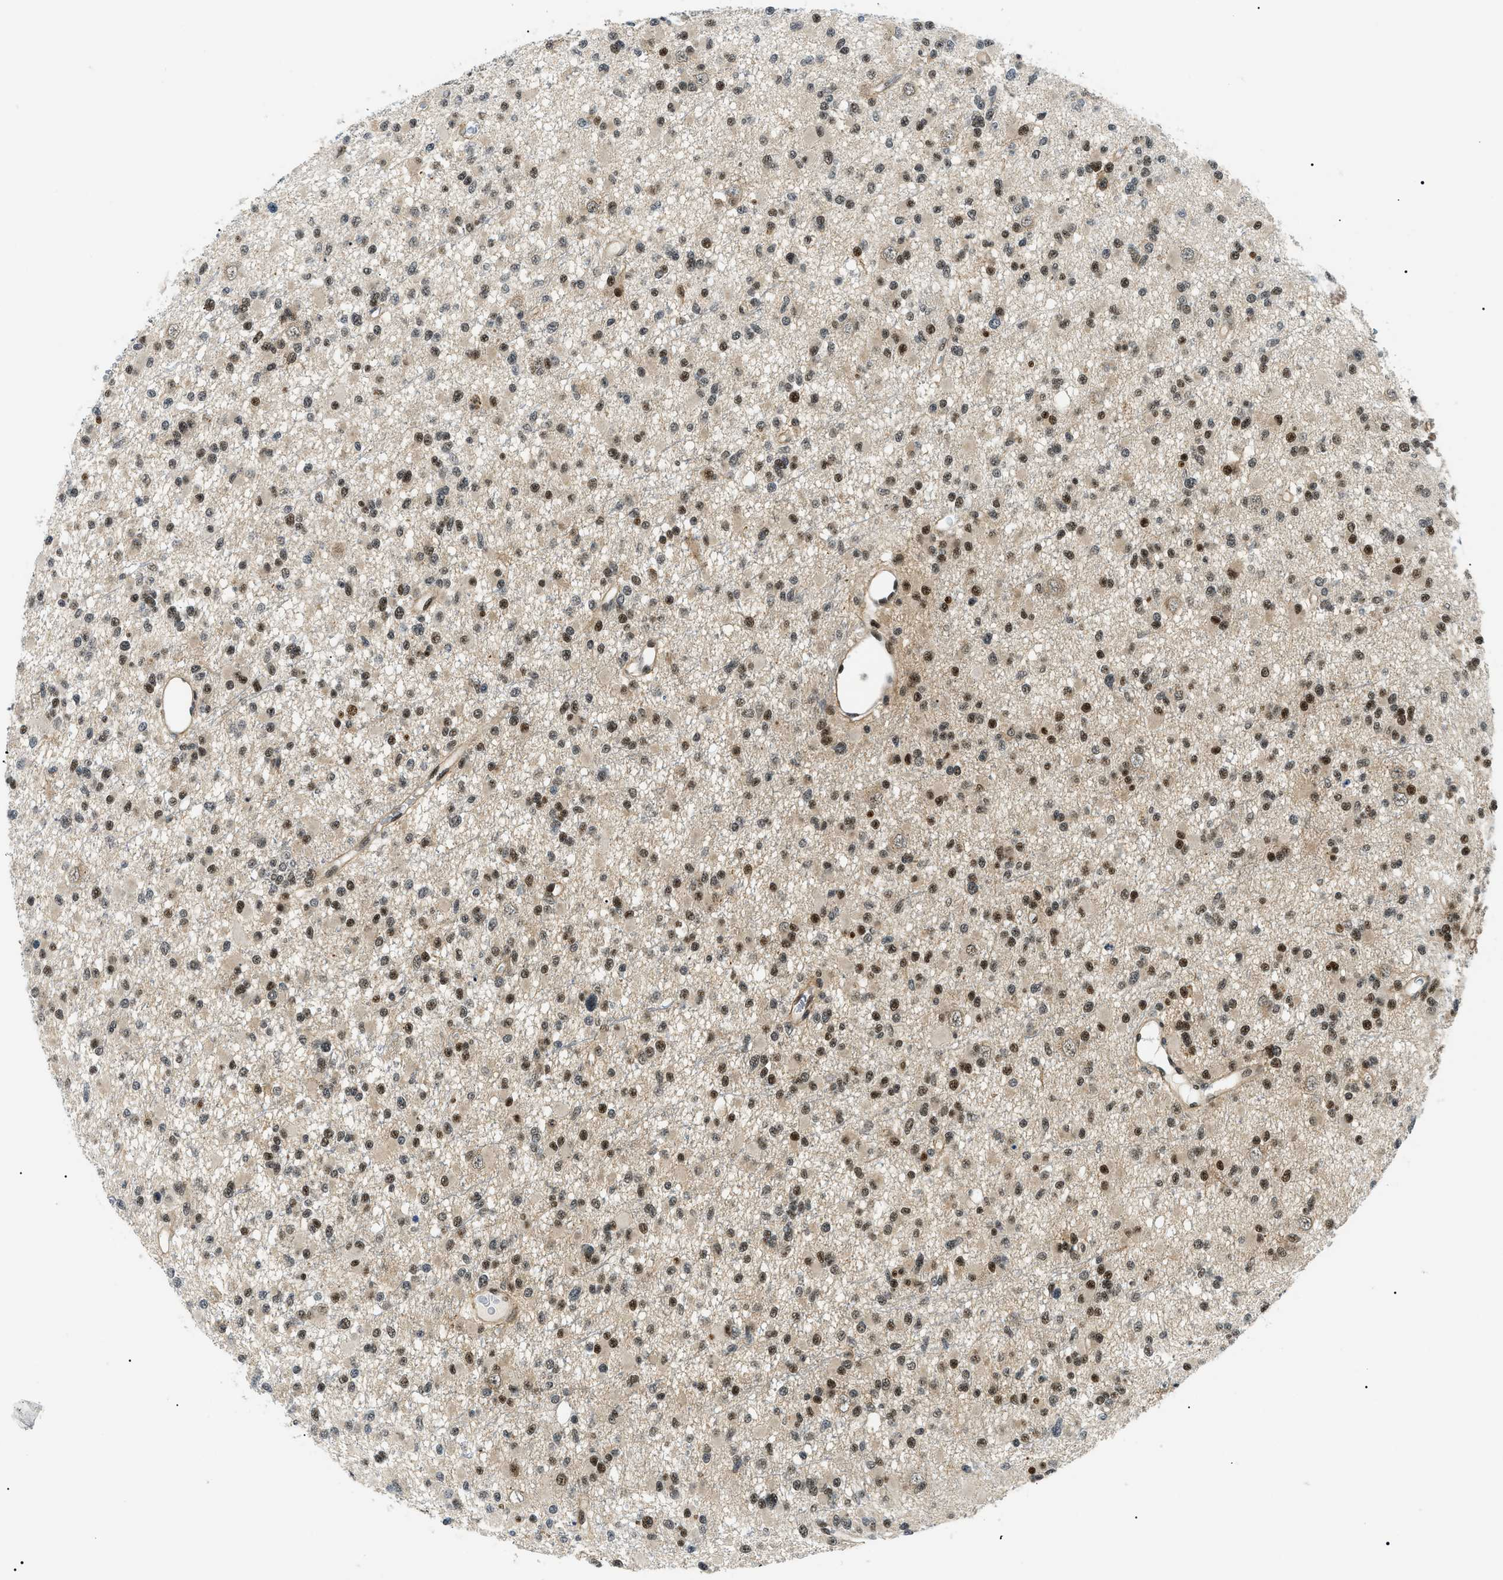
{"staining": {"intensity": "strong", "quantity": ">75%", "location": "nuclear"}, "tissue": "glioma", "cell_type": "Tumor cells", "image_type": "cancer", "snomed": [{"axis": "morphology", "description": "Glioma, malignant, Low grade"}, {"axis": "topography", "description": "Brain"}], "caption": "Glioma stained for a protein (brown) reveals strong nuclear positive expression in approximately >75% of tumor cells.", "gene": "CWC25", "patient": {"sex": "female", "age": 22}}